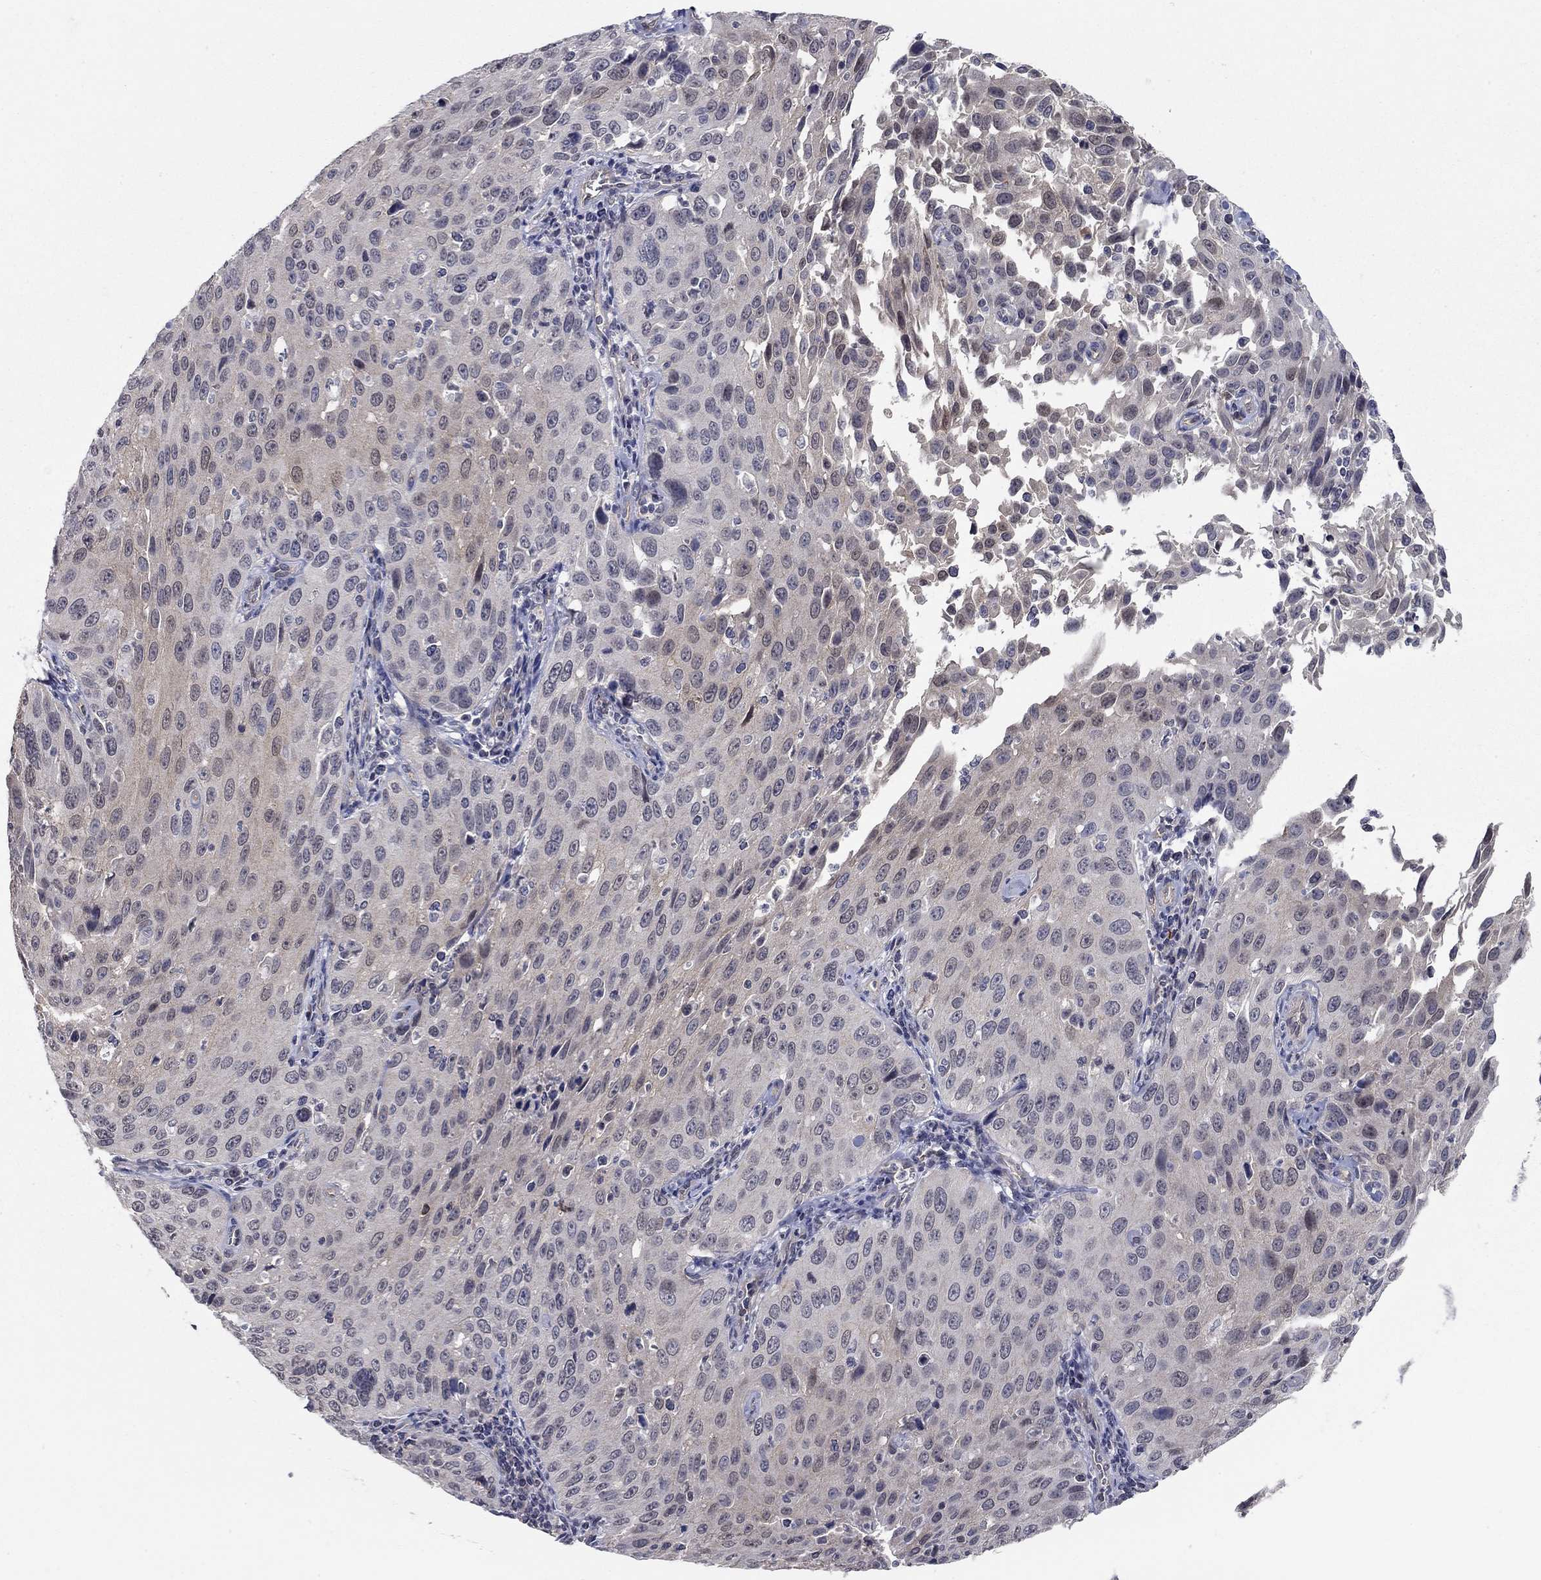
{"staining": {"intensity": "negative", "quantity": "none", "location": "none"}, "tissue": "cervical cancer", "cell_type": "Tumor cells", "image_type": "cancer", "snomed": [{"axis": "morphology", "description": "Squamous cell carcinoma, NOS"}, {"axis": "topography", "description": "Cervix"}], "caption": "Human cervical squamous cell carcinoma stained for a protein using immunohistochemistry (IHC) reveals no expression in tumor cells.", "gene": "WASF3", "patient": {"sex": "female", "age": 26}}